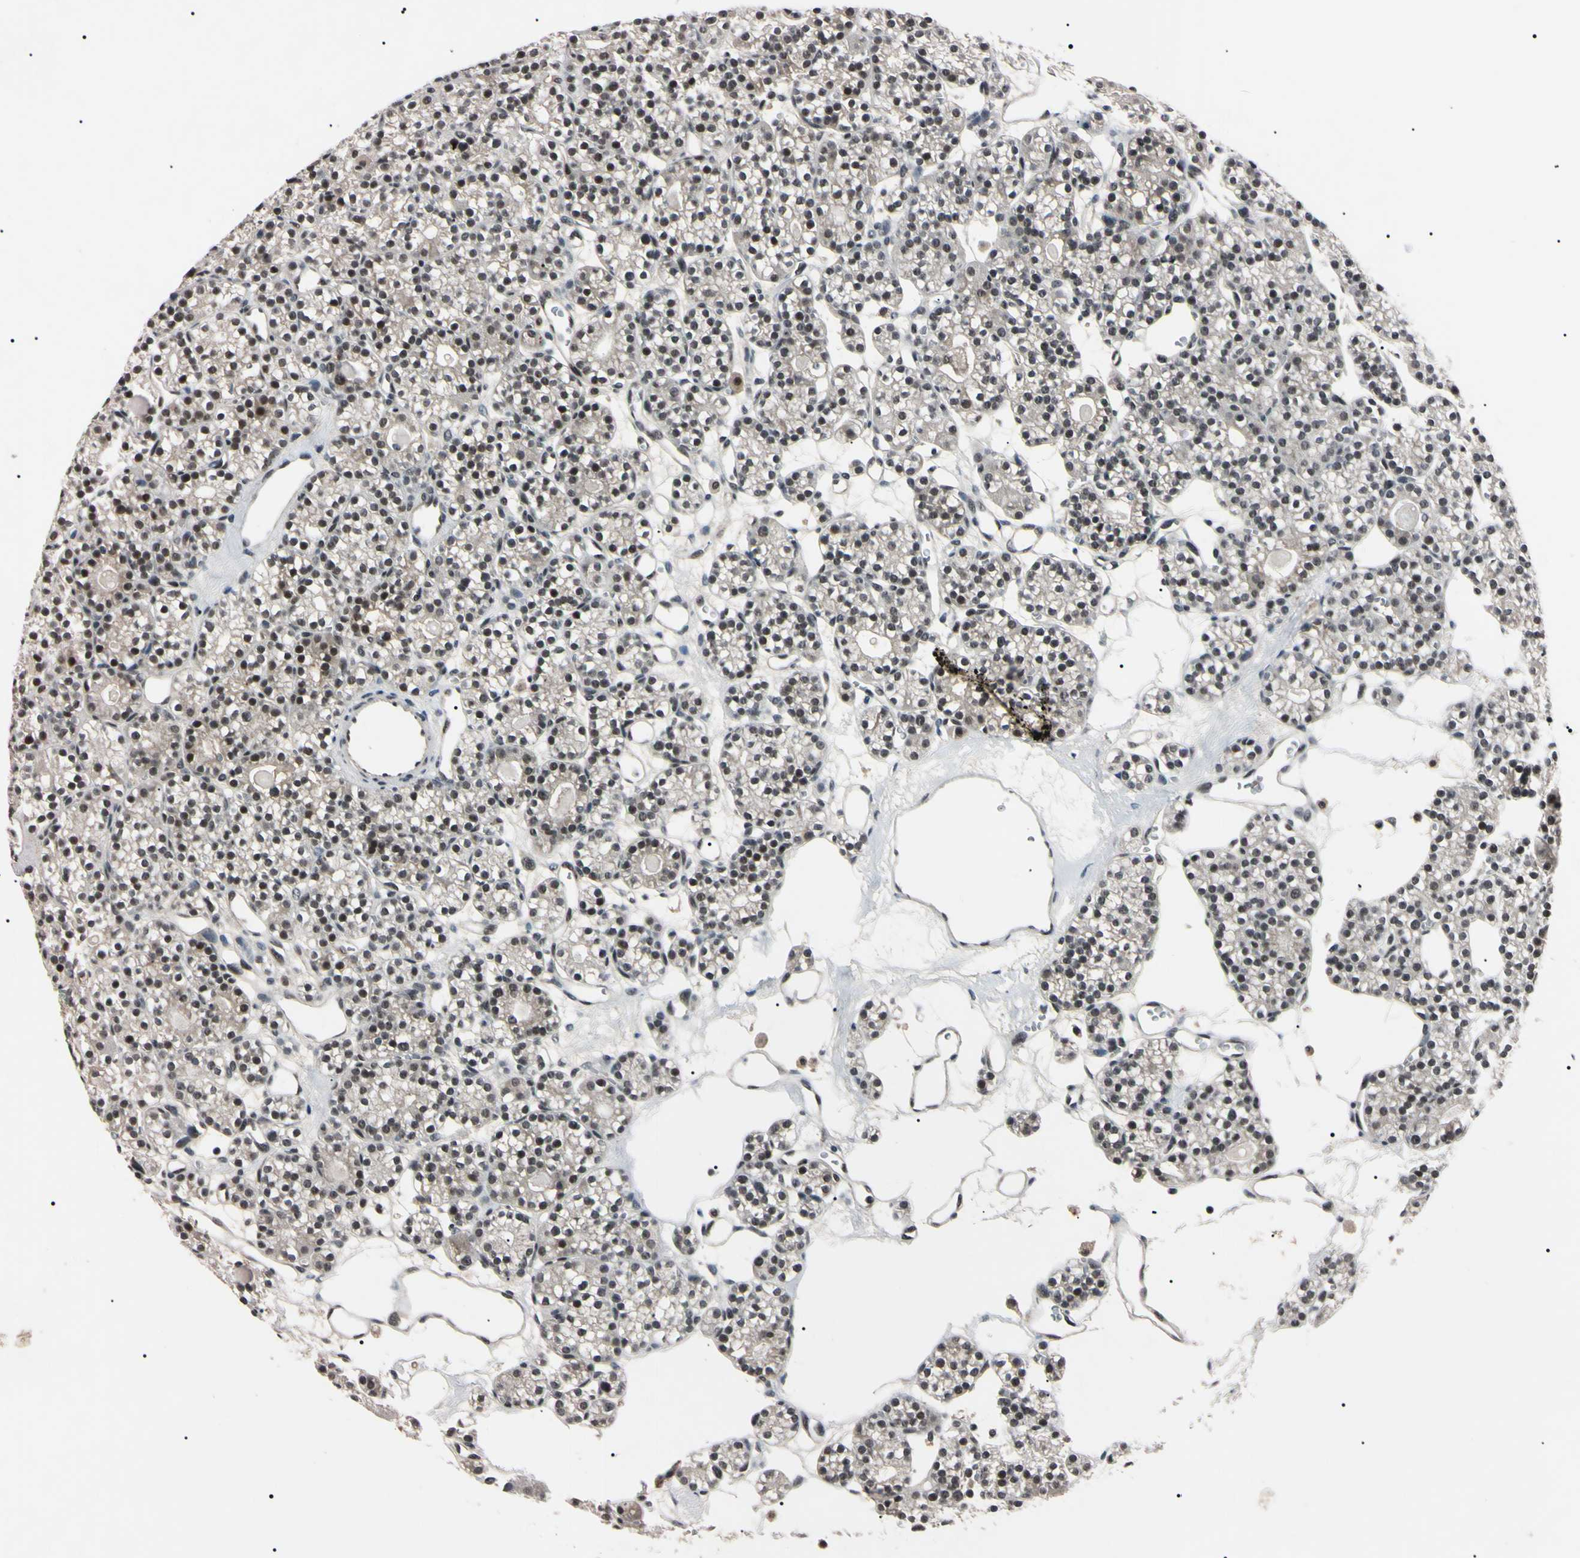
{"staining": {"intensity": "strong", "quantity": "25%-75%", "location": "nuclear"}, "tissue": "parathyroid gland", "cell_type": "Glandular cells", "image_type": "normal", "snomed": [{"axis": "morphology", "description": "Normal tissue, NOS"}, {"axis": "topography", "description": "Parathyroid gland"}], "caption": "The histopathology image reveals staining of unremarkable parathyroid gland, revealing strong nuclear protein staining (brown color) within glandular cells.", "gene": "YY1", "patient": {"sex": "female", "age": 64}}